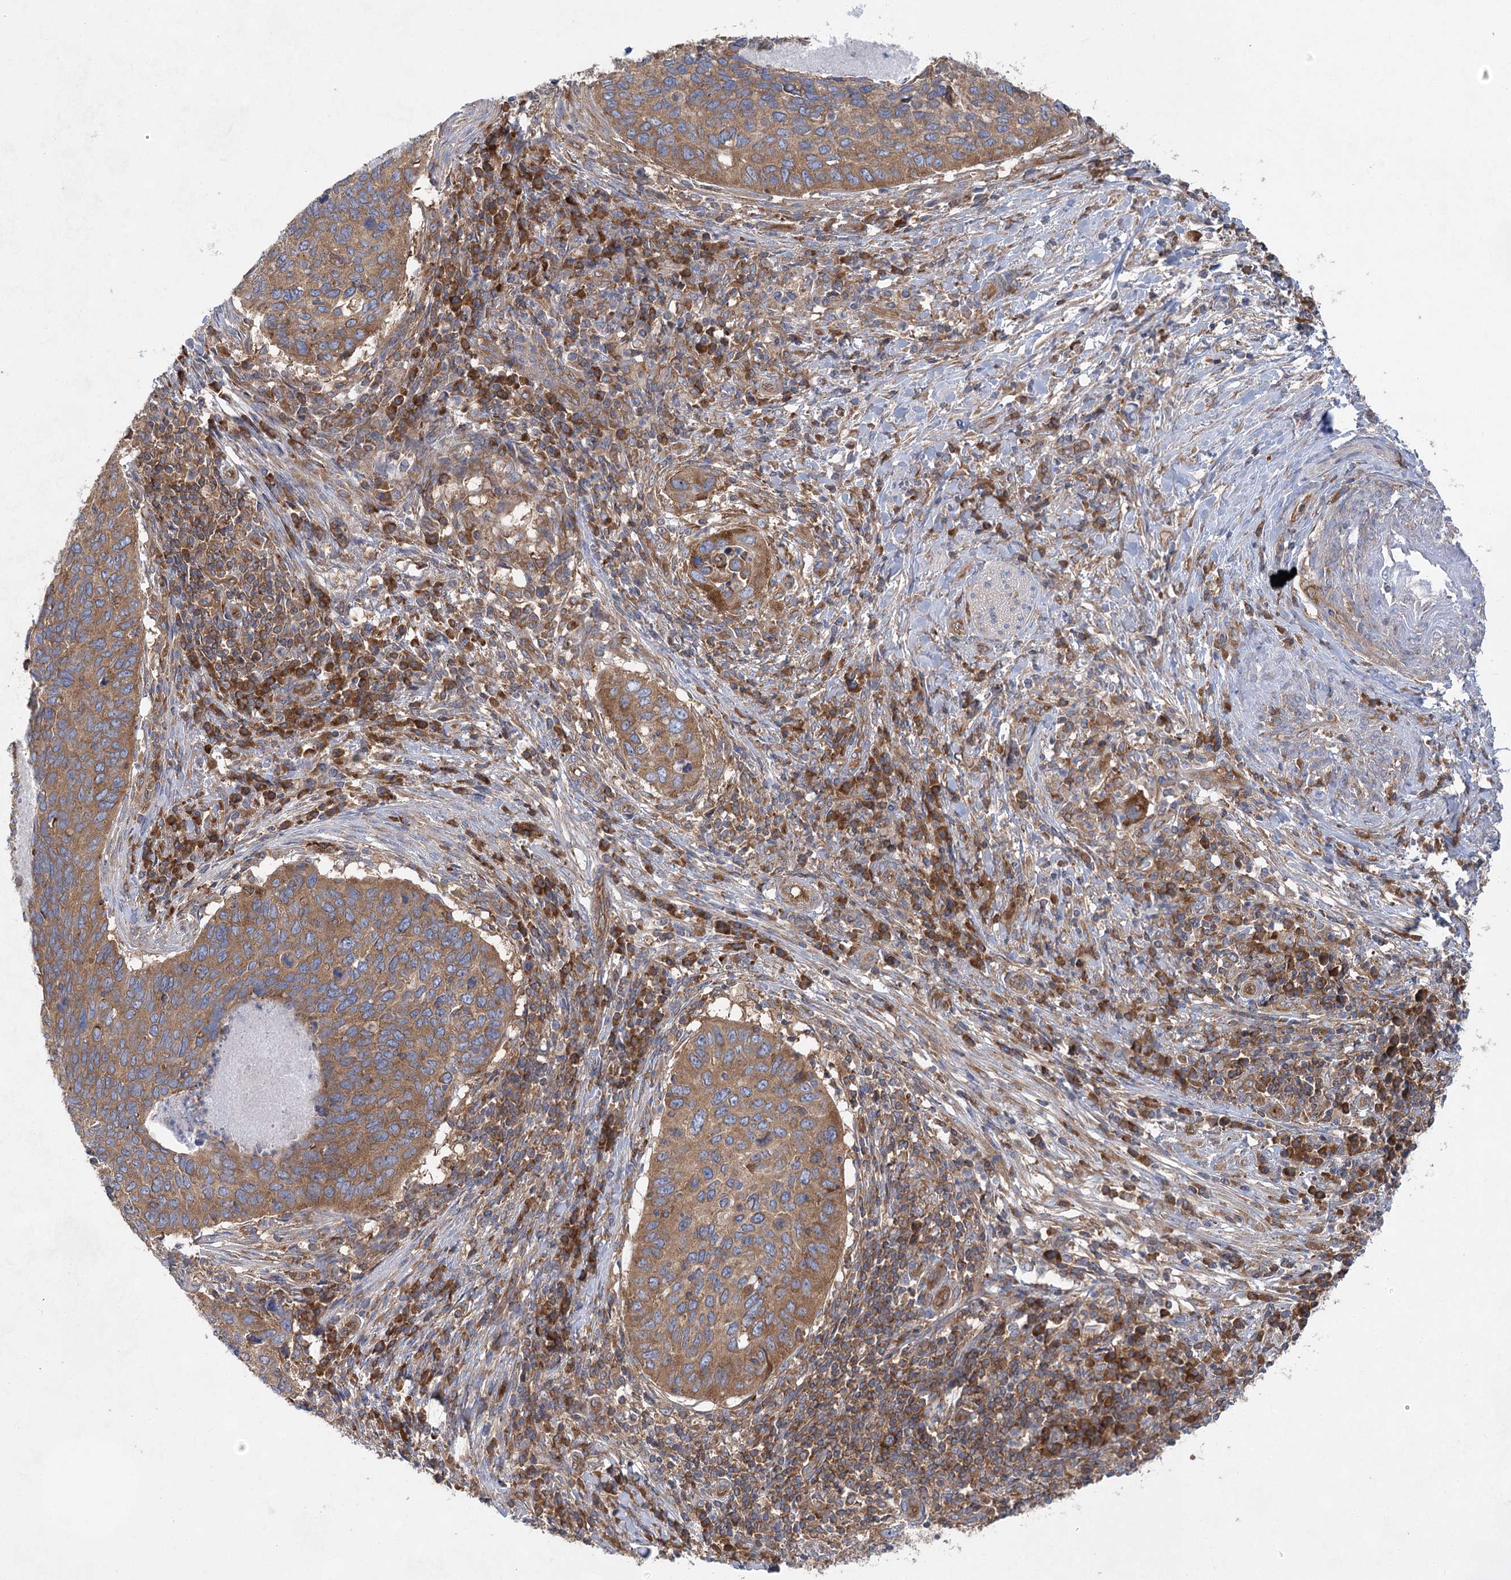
{"staining": {"intensity": "moderate", "quantity": ">75%", "location": "cytoplasmic/membranous"}, "tissue": "cervical cancer", "cell_type": "Tumor cells", "image_type": "cancer", "snomed": [{"axis": "morphology", "description": "Squamous cell carcinoma, NOS"}, {"axis": "topography", "description": "Cervix"}], "caption": "Immunohistochemical staining of cervical cancer (squamous cell carcinoma) demonstrates moderate cytoplasmic/membranous protein positivity in approximately >75% of tumor cells.", "gene": "EIF3A", "patient": {"sex": "female", "age": 38}}